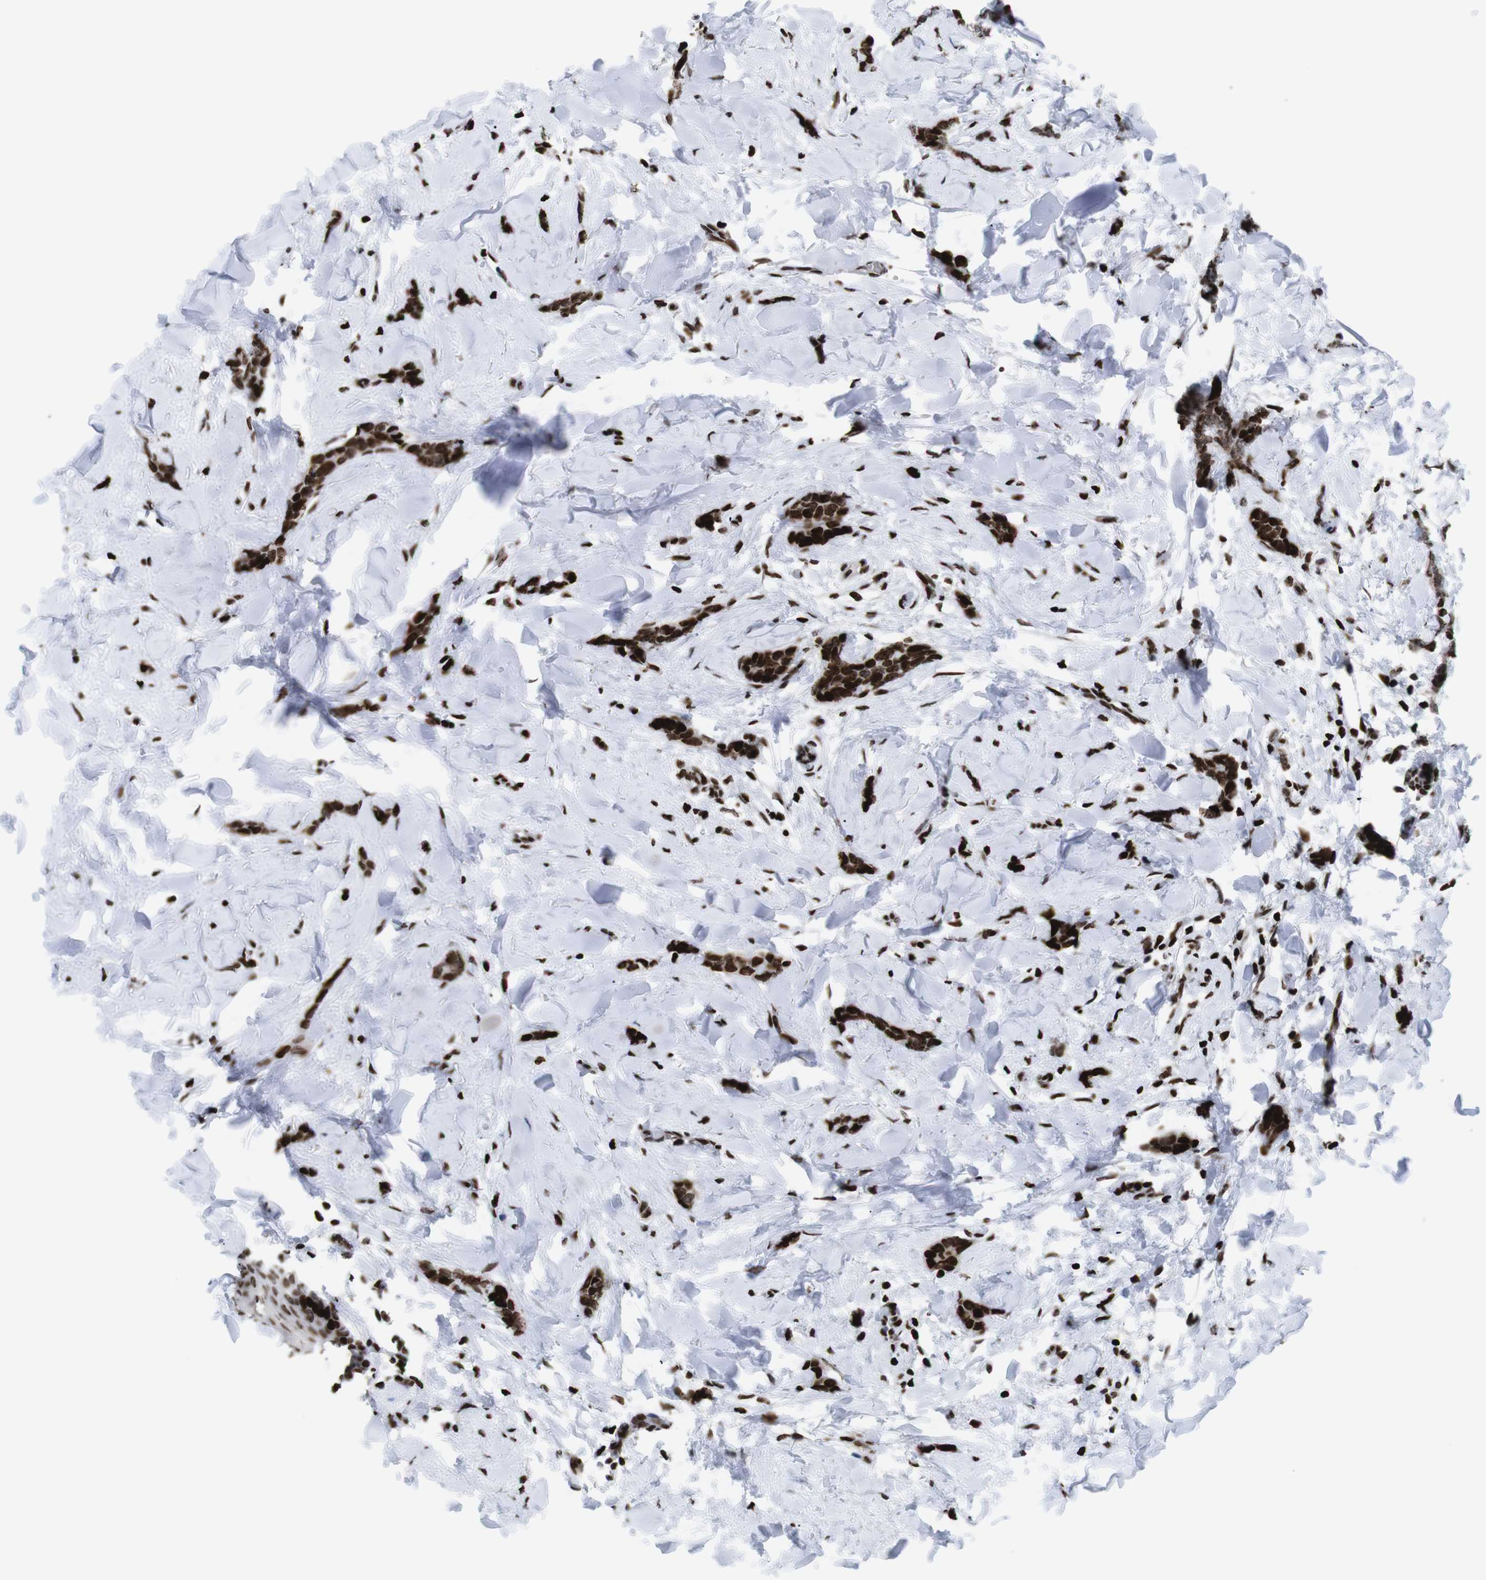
{"staining": {"intensity": "strong", "quantity": ">75%", "location": "nuclear"}, "tissue": "breast cancer", "cell_type": "Tumor cells", "image_type": "cancer", "snomed": [{"axis": "morphology", "description": "Lobular carcinoma"}, {"axis": "topography", "description": "Skin"}, {"axis": "topography", "description": "Breast"}], "caption": "Breast lobular carcinoma stained for a protein exhibits strong nuclear positivity in tumor cells. (brown staining indicates protein expression, while blue staining denotes nuclei).", "gene": "H1-4", "patient": {"sex": "female", "age": 46}}